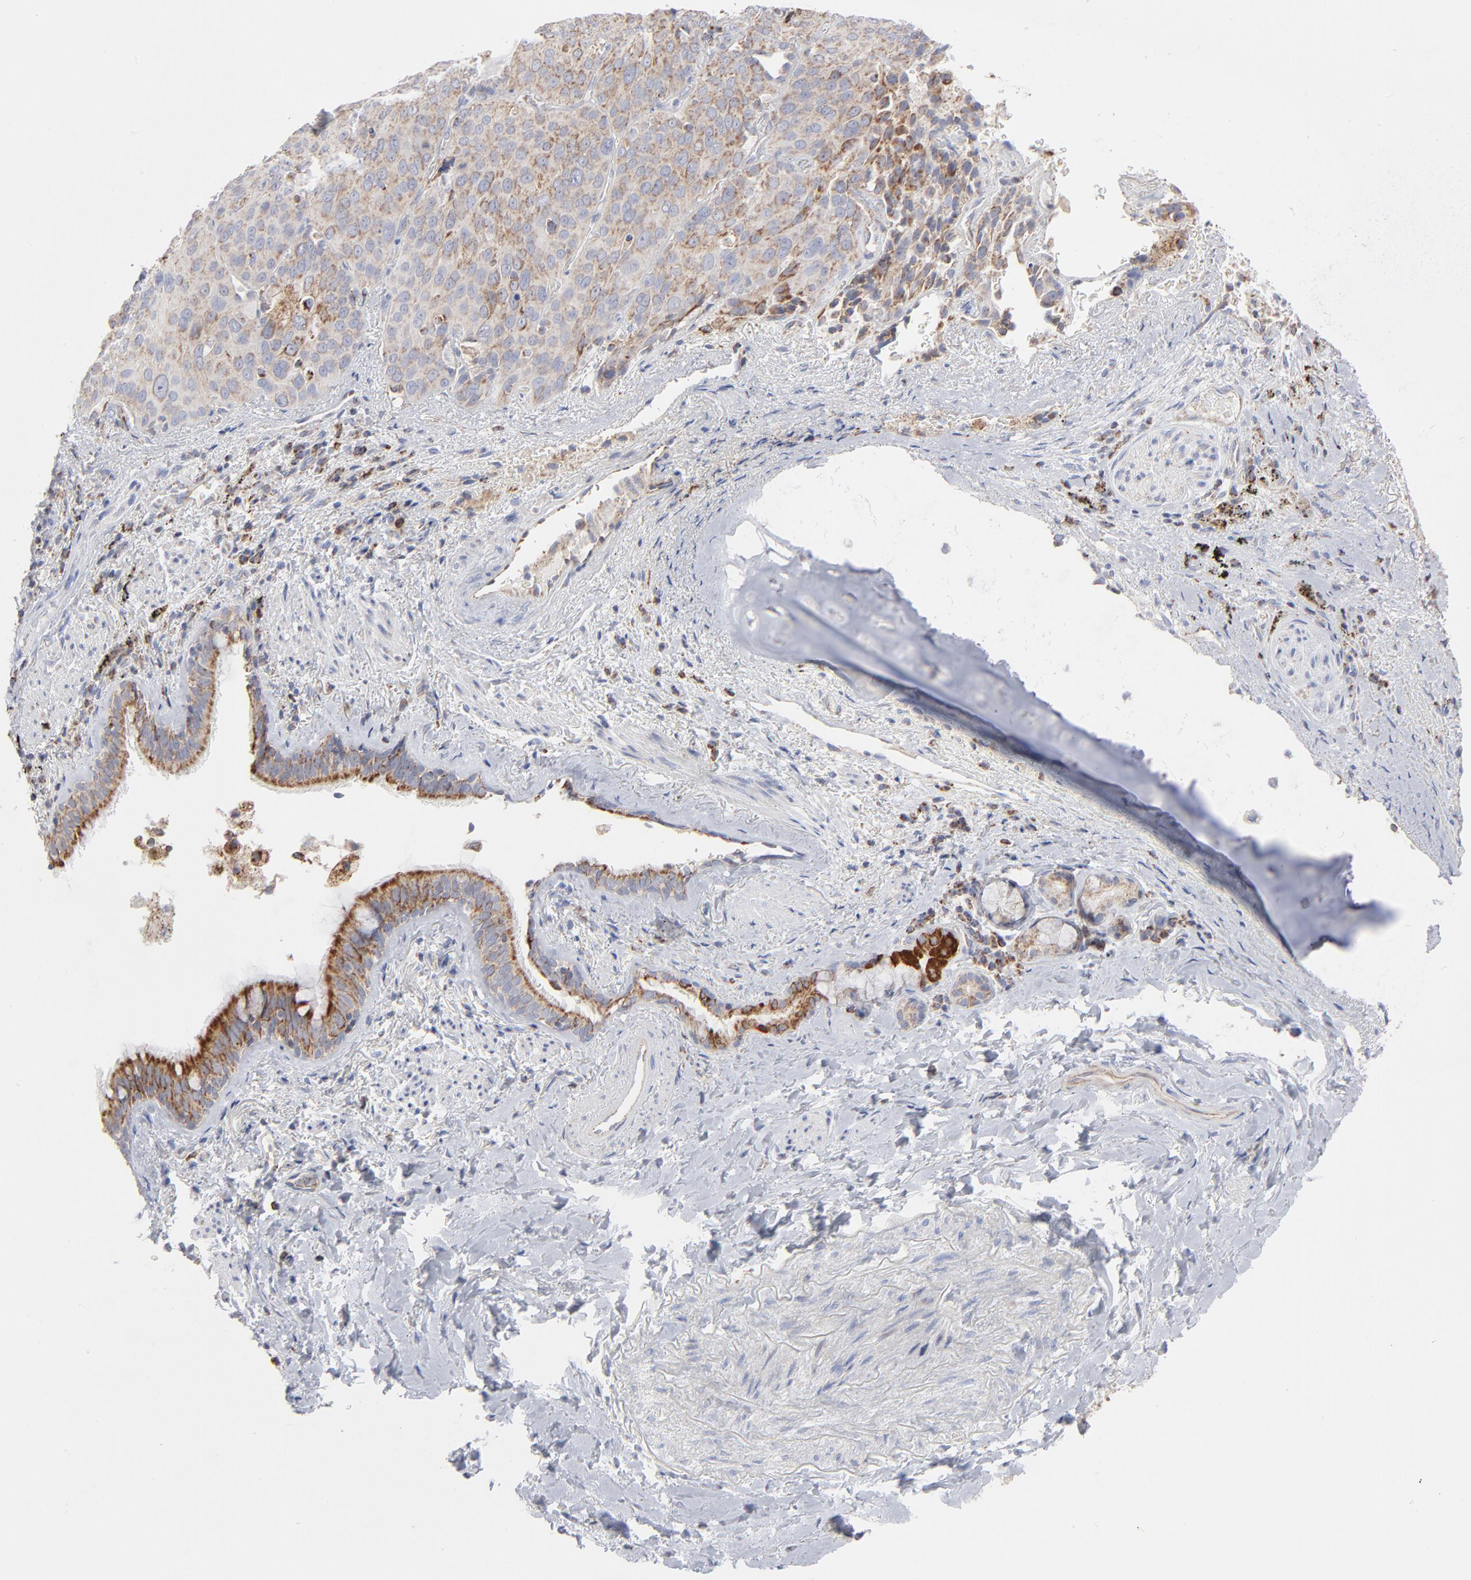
{"staining": {"intensity": "strong", "quantity": ">75%", "location": "cytoplasmic/membranous"}, "tissue": "lung cancer", "cell_type": "Tumor cells", "image_type": "cancer", "snomed": [{"axis": "morphology", "description": "Squamous cell carcinoma, NOS"}, {"axis": "topography", "description": "Lung"}], "caption": "Squamous cell carcinoma (lung) tissue demonstrates strong cytoplasmic/membranous positivity in about >75% of tumor cells, visualized by immunohistochemistry.", "gene": "ASB3", "patient": {"sex": "male", "age": 54}}